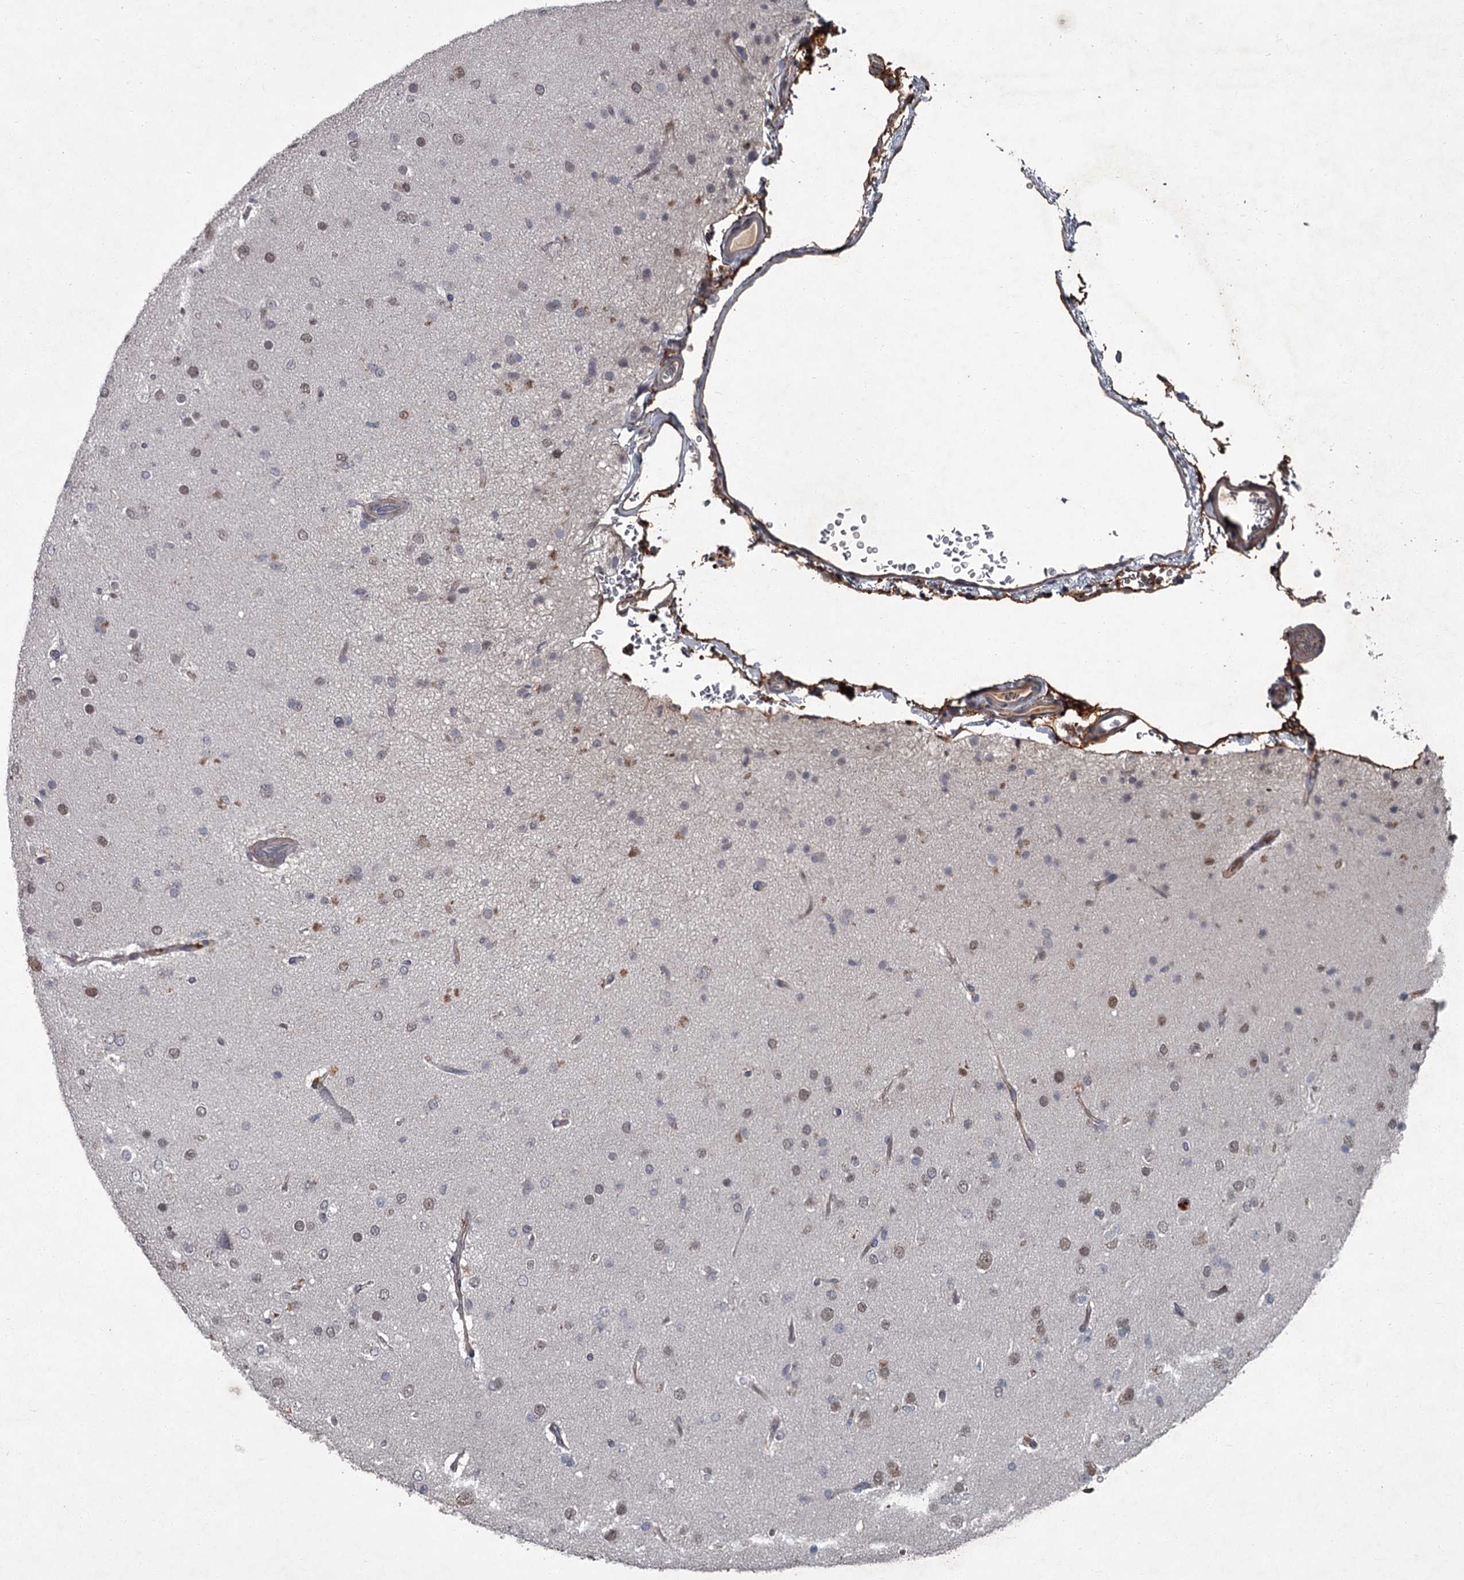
{"staining": {"intensity": "weak", "quantity": "<25%", "location": "nuclear"}, "tissue": "glioma", "cell_type": "Tumor cells", "image_type": "cancer", "snomed": [{"axis": "morphology", "description": "Glioma, malignant, Low grade"}, {"axis": "topography", "description": "Brain"}], "caption": "Glioma stained for a protein using immunohistochemistry demonstrates no staining tumor cells.", "gene": "FLVCR2", "patient": {"sex": "male", "age": 65}}